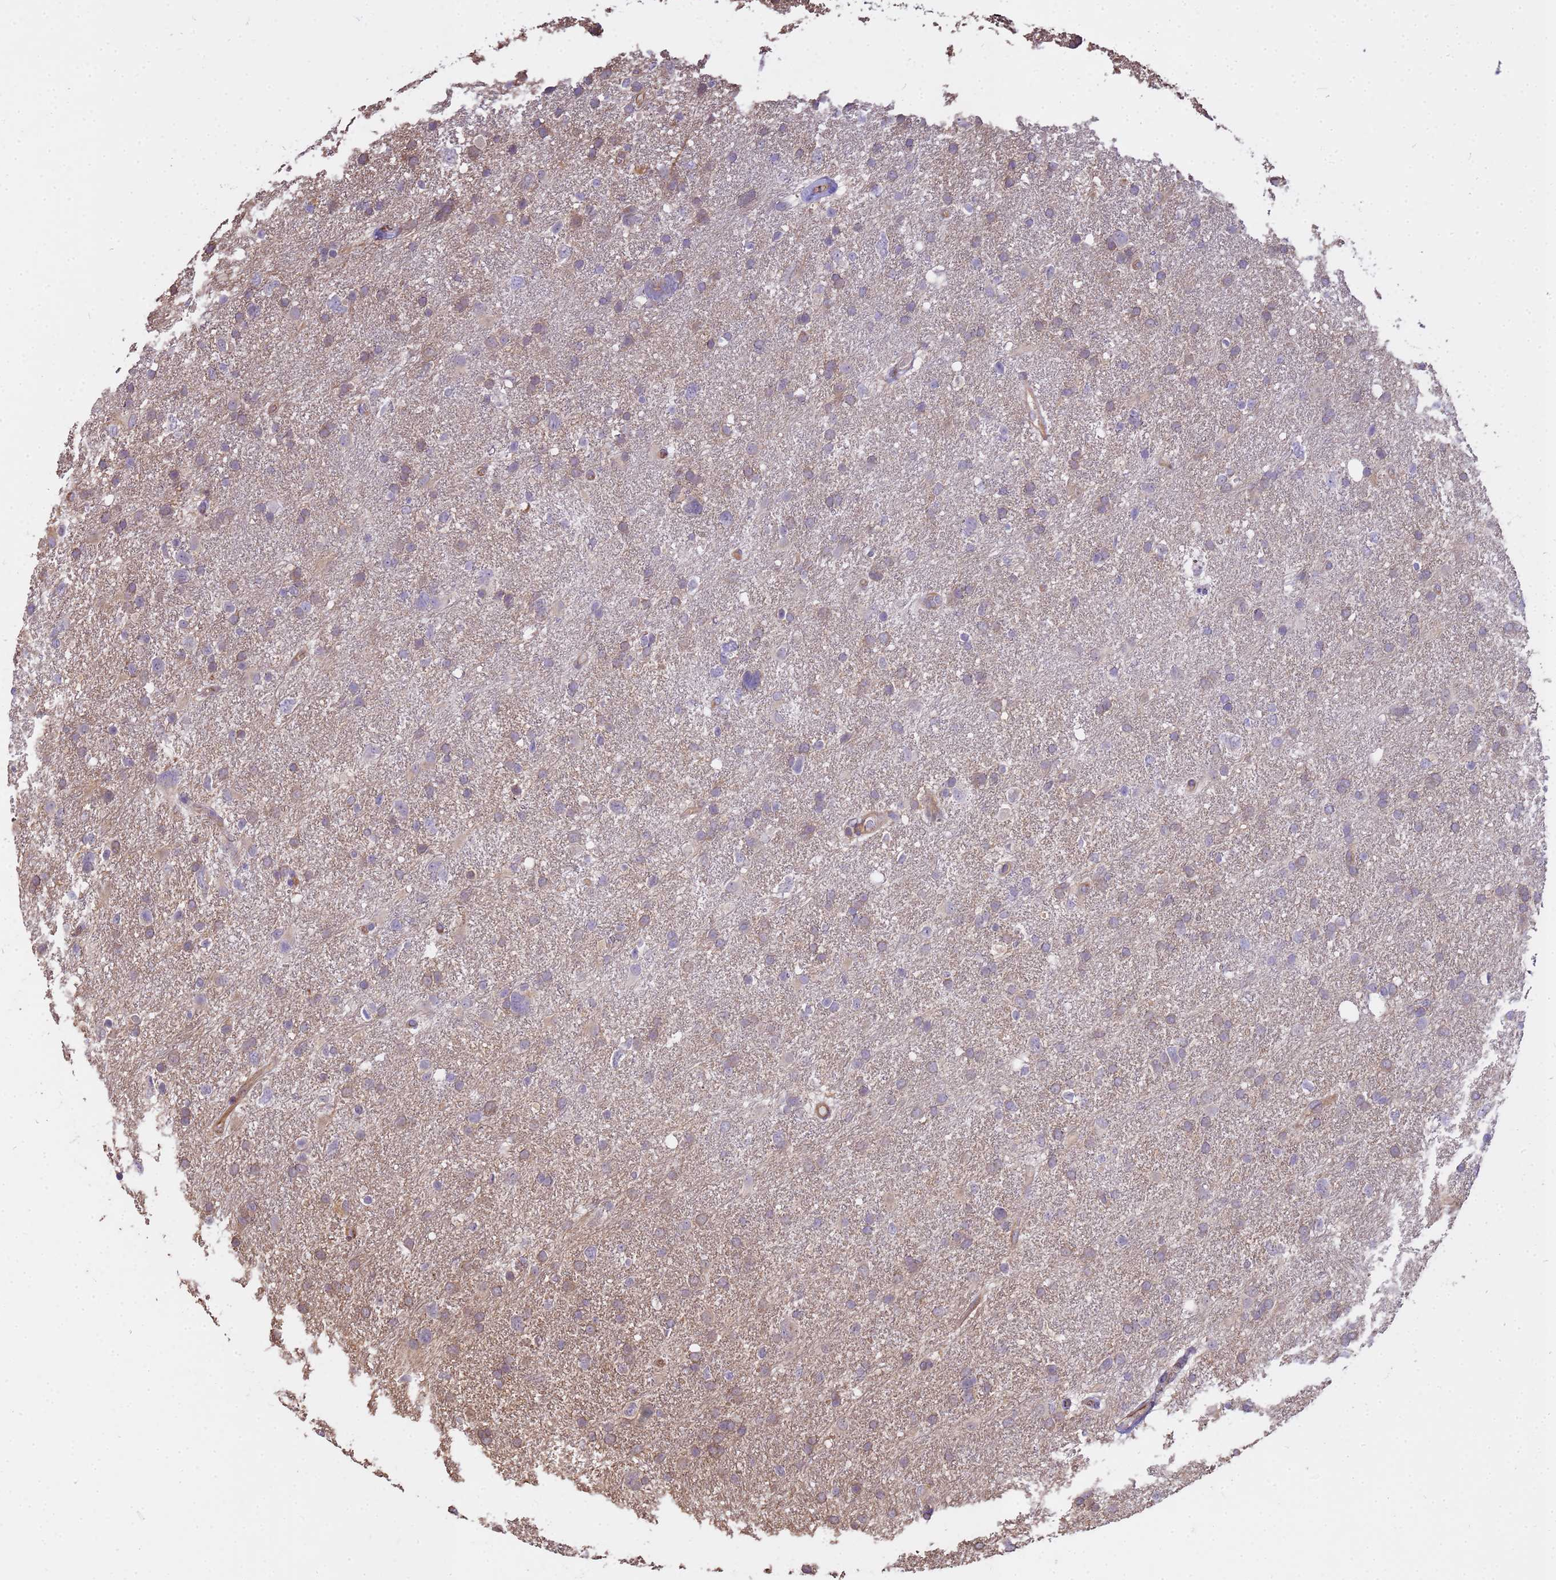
{"staining": {"intensity": "weak", "quantity": "25%-75%", "location": "cytoplasmic/membranous"}, "tissue": "glioma", "cell_type": "Tumor cells", "image_type": "cancer", "snomed": [{"axis": "morphology", "description": "Glioma, malignant, High grade"}, {"axis": "topography", "description": "Brain"}], "caption": "The micrograph shows immunohistochemical staining of malignant glioma (high-grade). There is weak cytoplasmic/membranous staining is present in approximately 25%-75% of tumor cells.", "gene": "TCEAL3", "patient": {"sex": "male", "age": 61}}